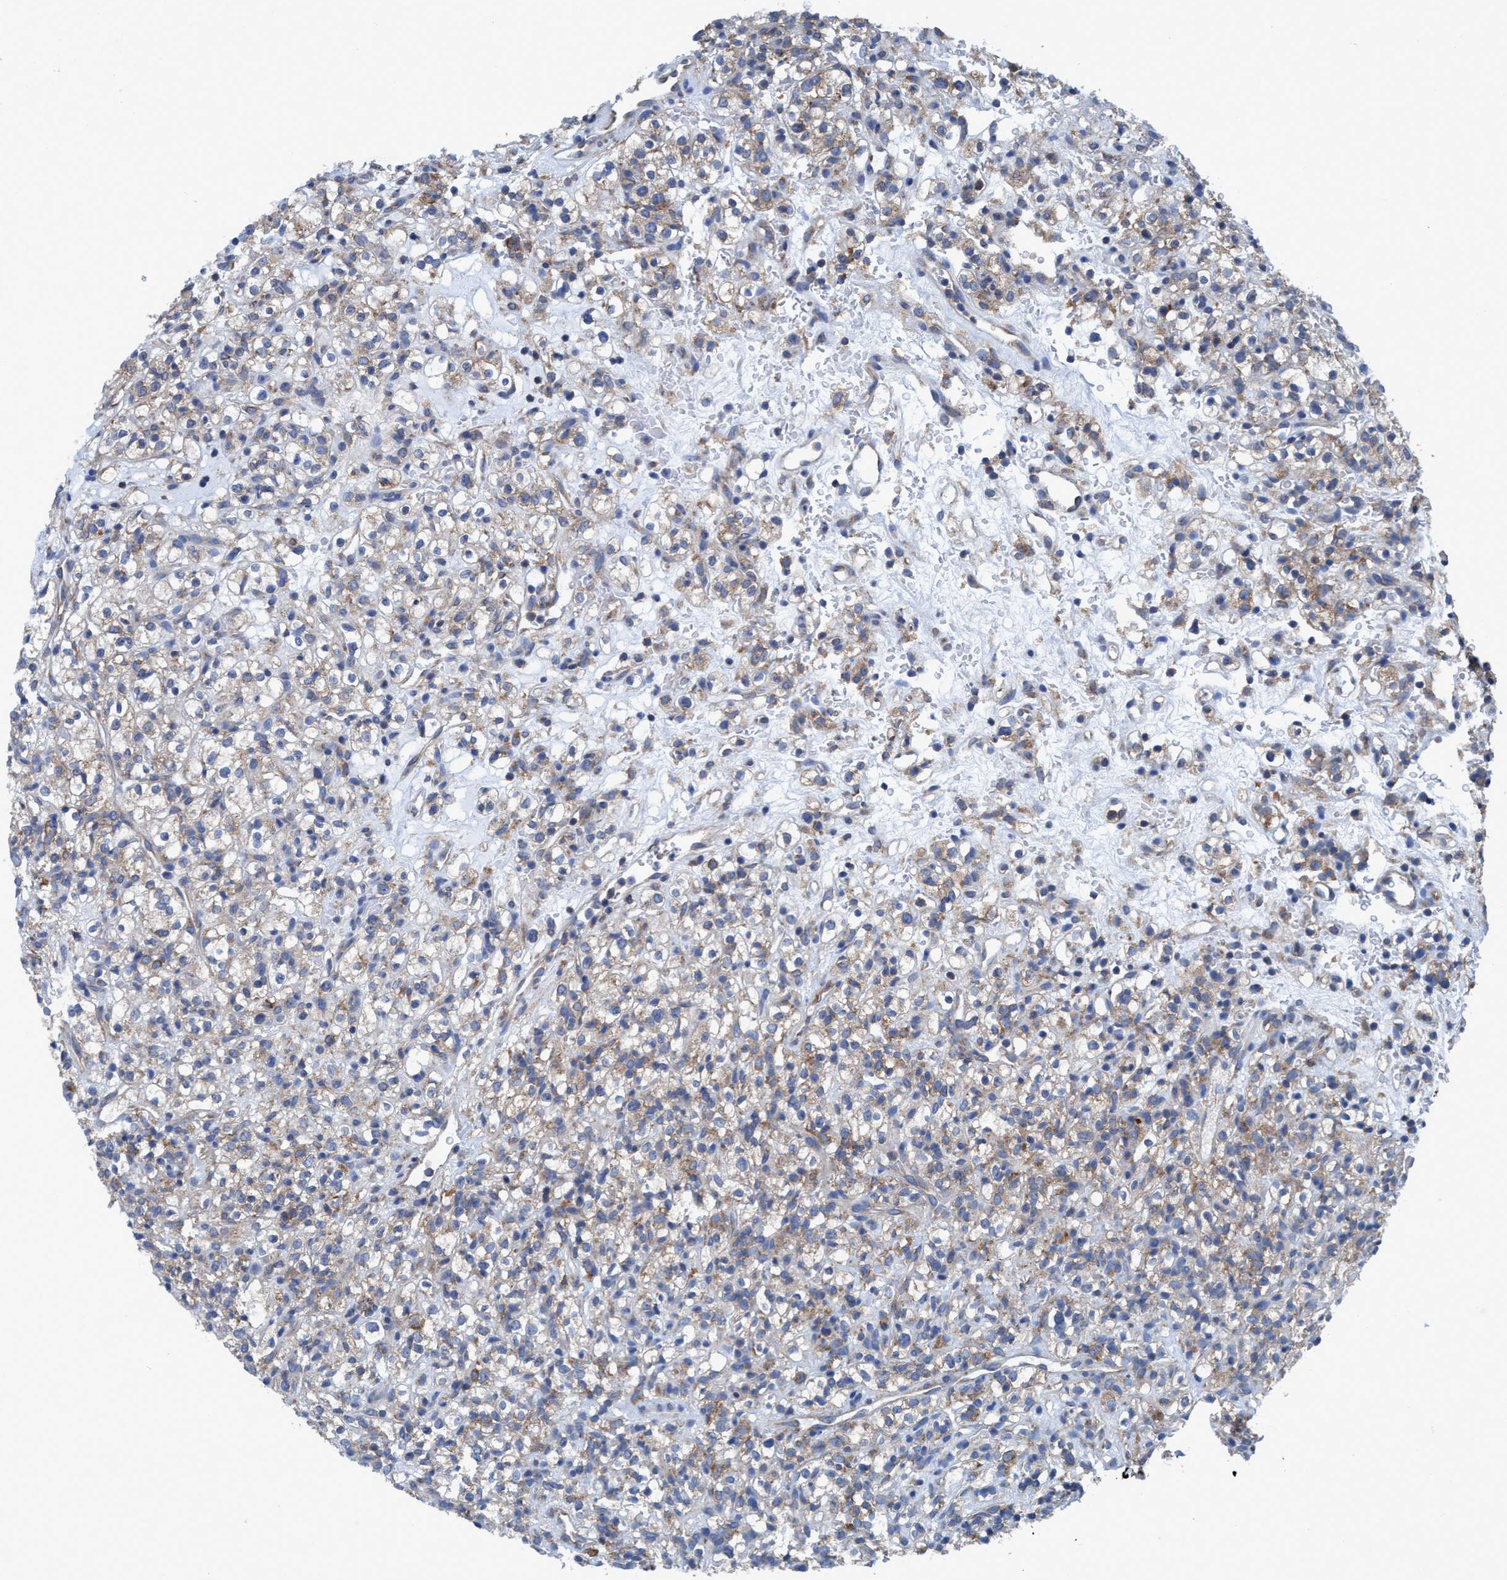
{"staining": {"intensity": "weak", "quantity": "25%-75%", "location": "cytoplasmic/membranous"}, "tissue": "renal cancer", "cell_type": "Tumor cells", "image_type": "cancer", "snomed": [{"axis": "morphology", "description": "Normal tissue, NOS"}, {"axis": "morphology", "description": "Adenocarcinoma, NOS"}, {"axis": "topography", "description": "Kidney"}], "caption": "A histopathology image of human renal cancer (adenocarcinoma) stained for a protein shows weak cytoplasmic/membranous brown staining in tumor cells.", "gene": "NMT1", "patient": {"sex": "female", "age": 72}}